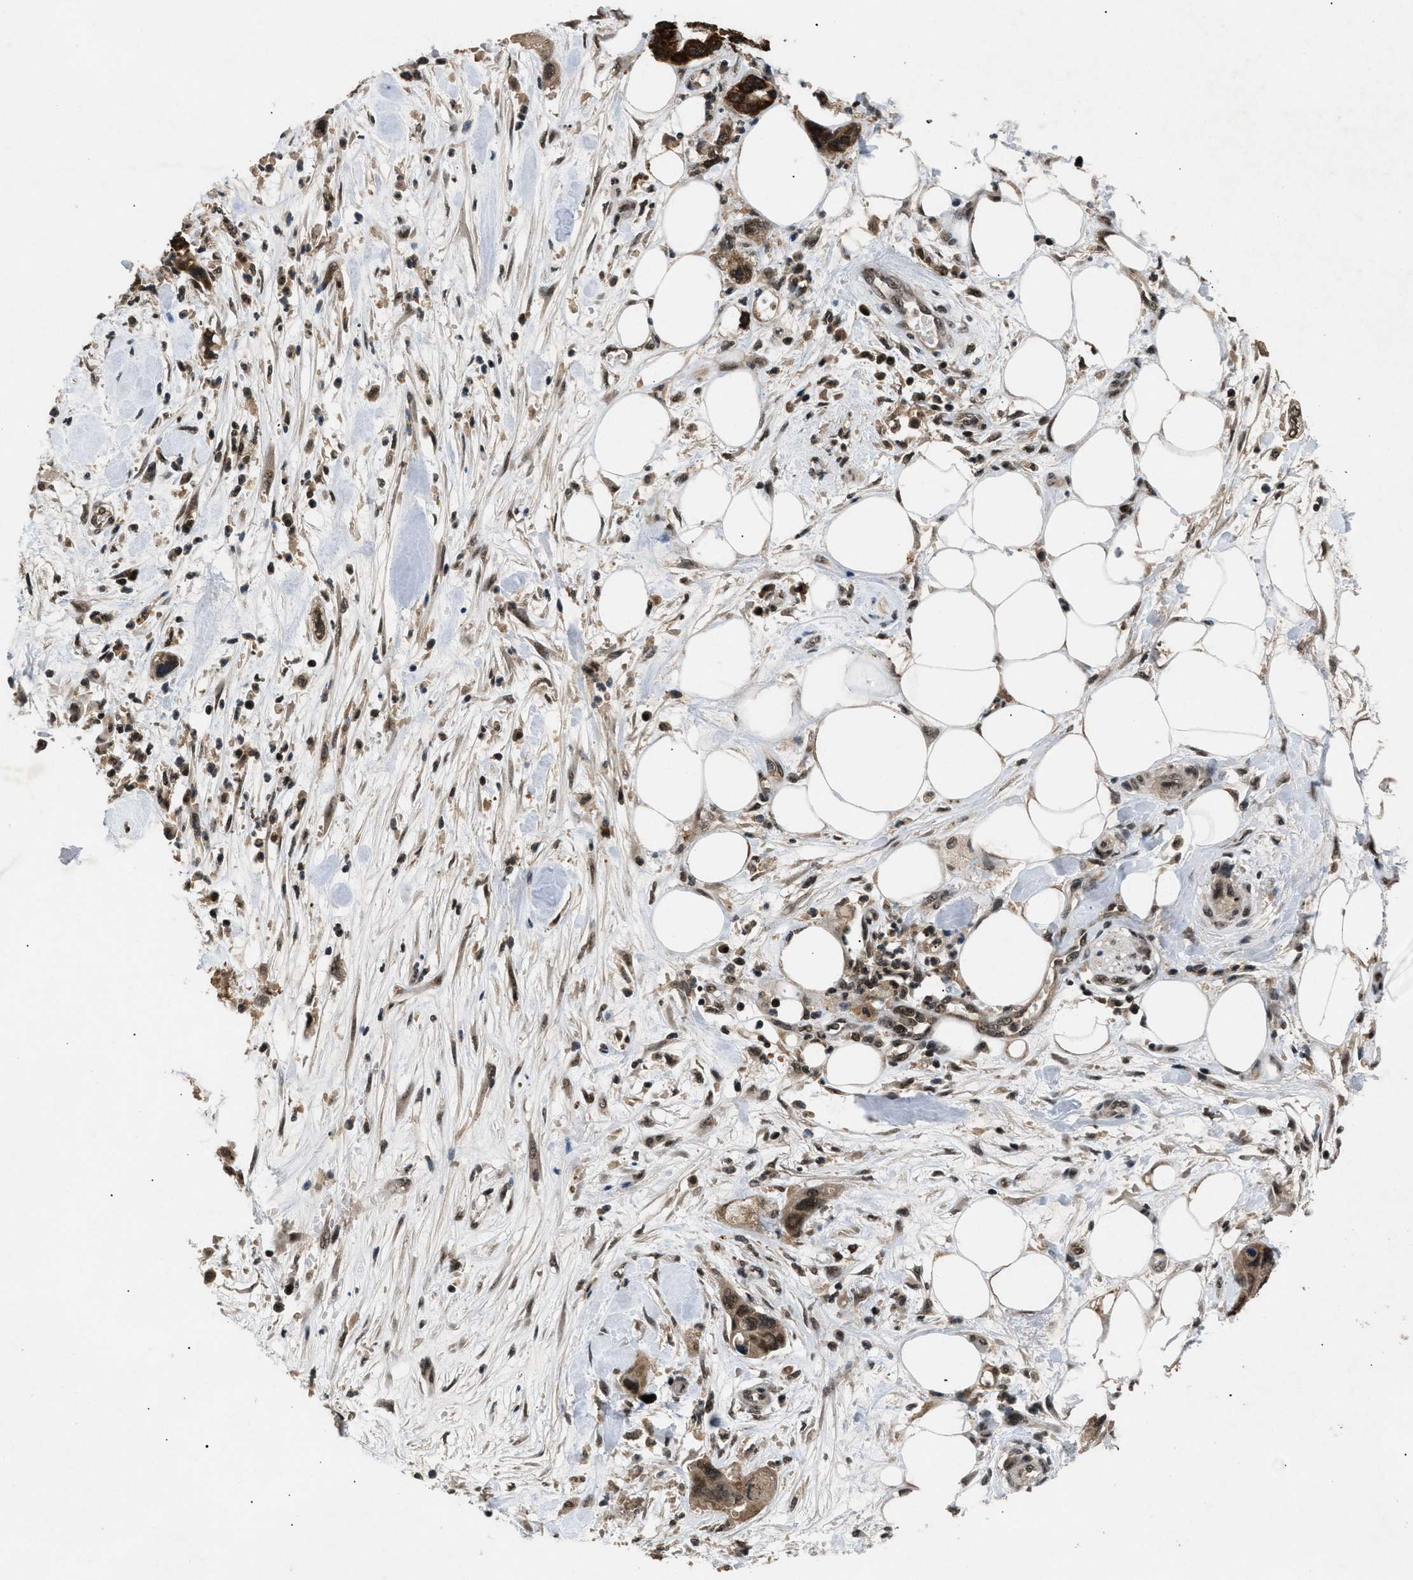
{"staining": {"intensity": "strong", "quantity": ">75%", "location": "cytoplasmic/membranous,nuclear"}, "tissue": "pancreatic cancer", "cell_type": "Tumor cells", "image_type": "cancer", "snomed": [{"axis": "morphology", "description": "Normal tissue, NOS"}, {"axis": "morphology", "description": "Adenocarcinoma, NOS"}, {"axis": "topography", "description": "Pancreas"}], "caption": "A micrograph of adenocarcinoma (pancreatic) stained for a protein shows strong cytoplasmic/membranous and nuclear brown staining in tumor cells. The staining was performed using DAB, with brown indicating positive protein expression. Nuclei are stained blue with hematoxylin.", "gene": "RBM5", "patient": {"sex": "female", "age": 71}}